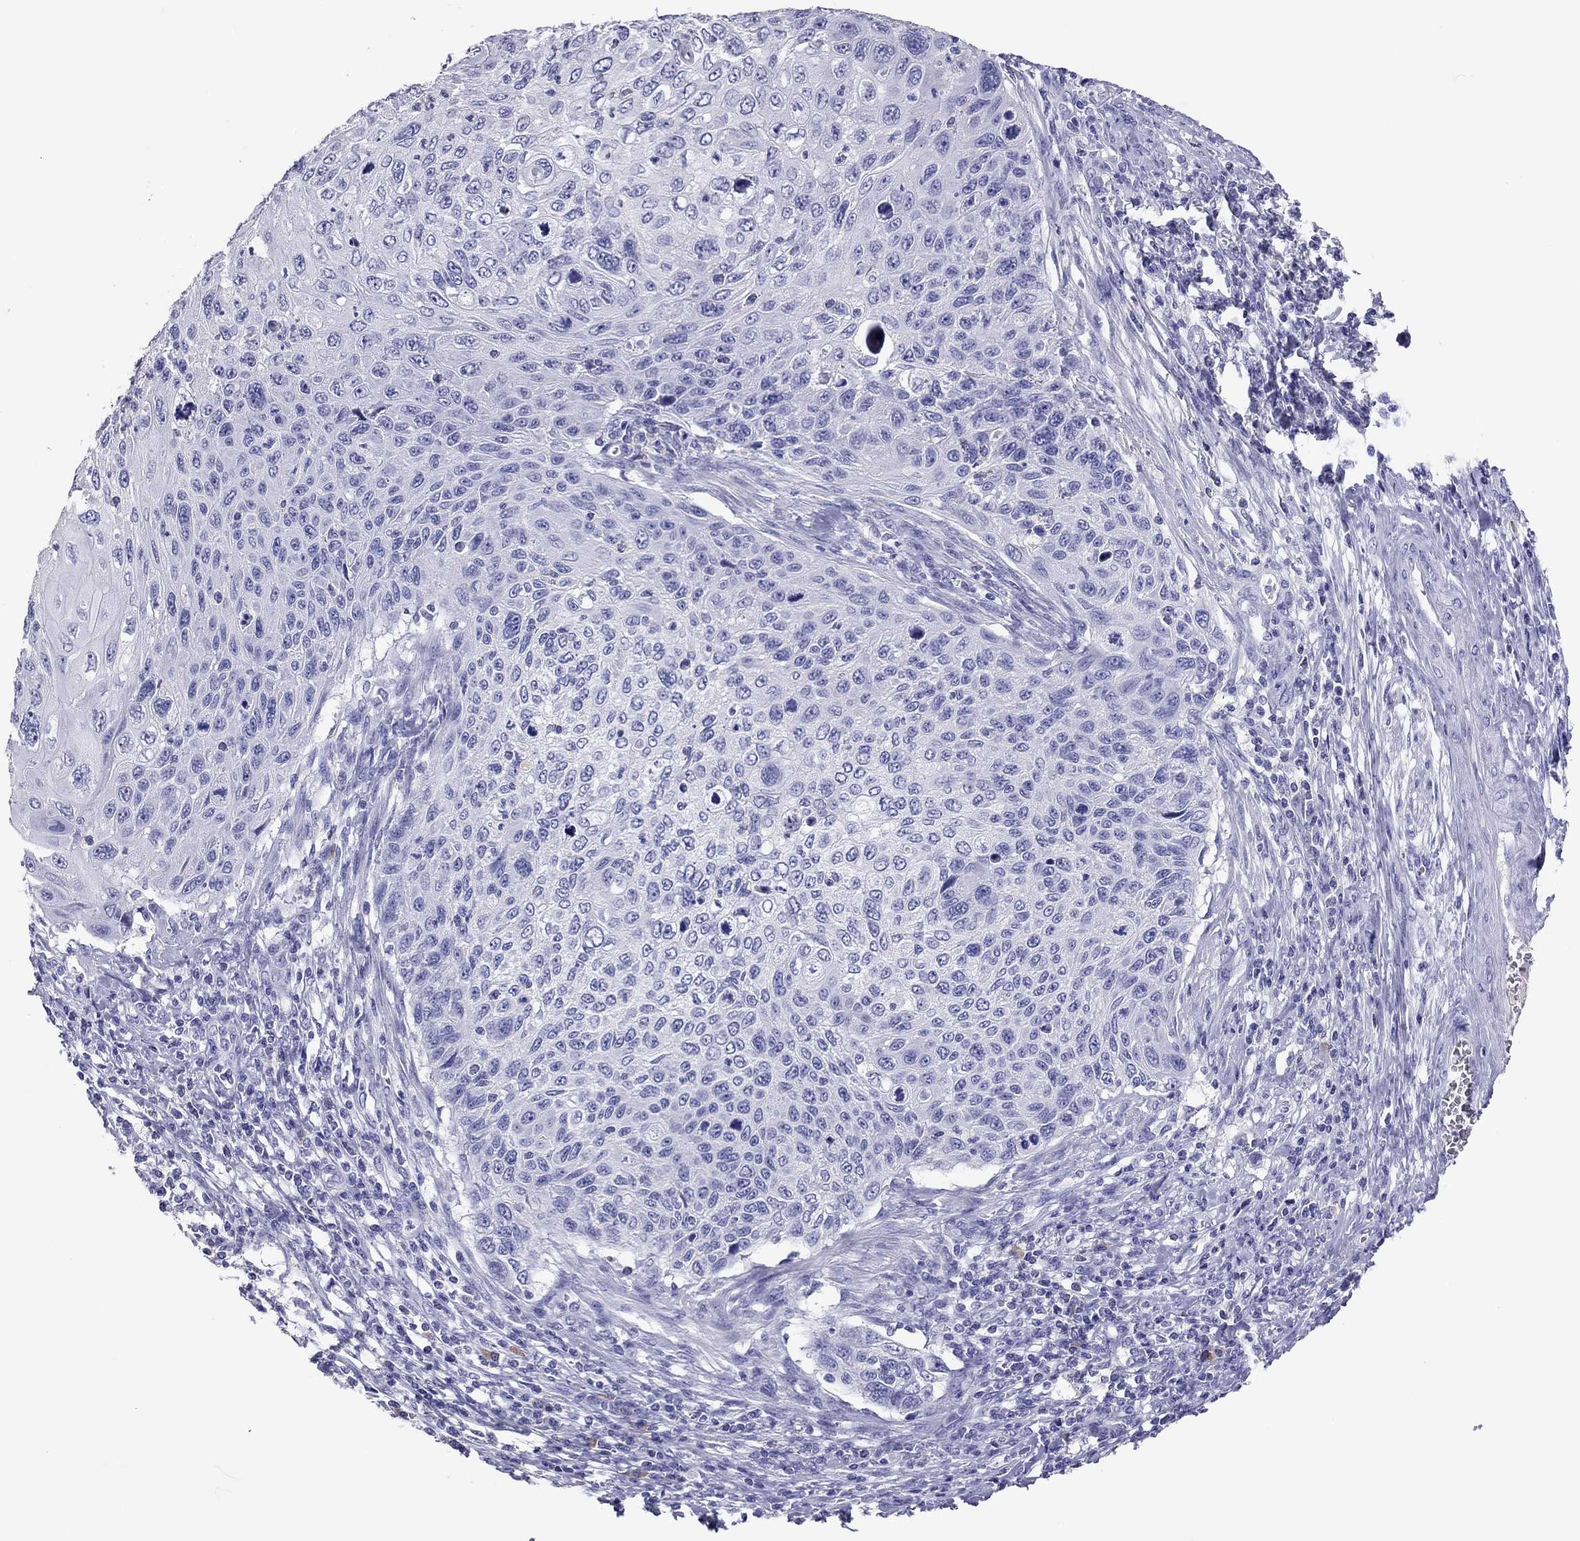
{"staining": {"intensity": "negative", "quantity": "none", "location": "none"}, "tissue": "cervical cancer", "cell_type": "Tumor cells", "image_type": "cancer", "snomed": [{"axis": "morphology", "description": "Squamous cell carcinoma, NOS"}, {"axis": "topography", "description": "Cervix"}], "caption": "Human cervical cancer (squamous cell carcinoma) stained for a protein using immunohistochemistry demonstrates no expression in tumor cells.", "gene": "CALHM1", "patient": {"sex": "female", "age": 70}}